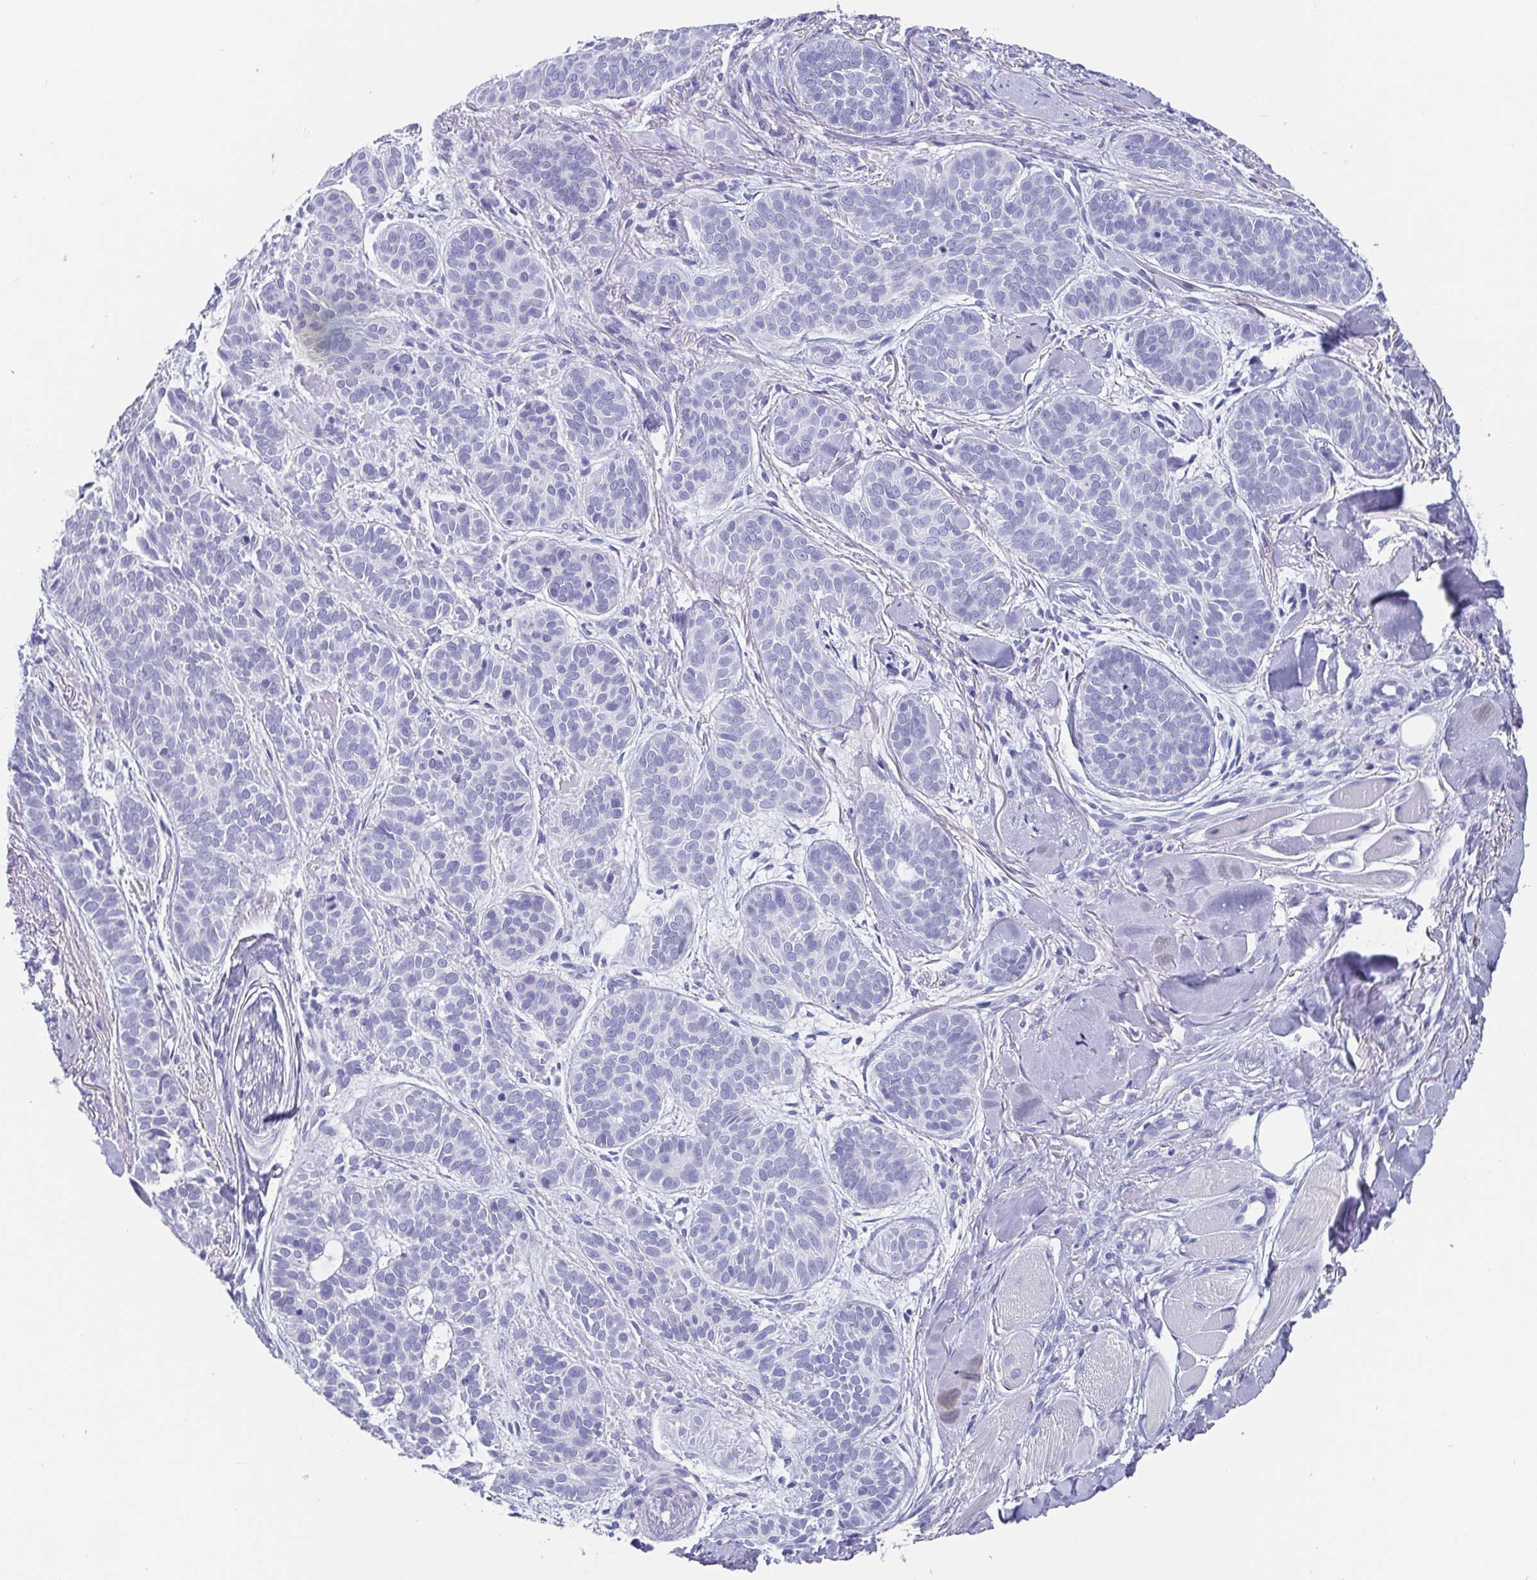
{"staining": {"intensity": "negative", "quantity": "none", "location": "none"}, "tissue": "skin cancer", "cell_type": "Tumor cells", "image_type": "cancer", "snomed": [{"axis": "morphology", "description": "Basal cell carcinoma"}, {"axis": "topography", "description": "Skin"}, {"axis": "topography", "description": "Skin of nose"}], "caption": "A high-resolution histopathology image shows immunohistochemistry staining of skin cancer, which shows no significant expression in tumor cells.", "gene": "SCGN", "patient": {"sex": "female", "age": 81}}